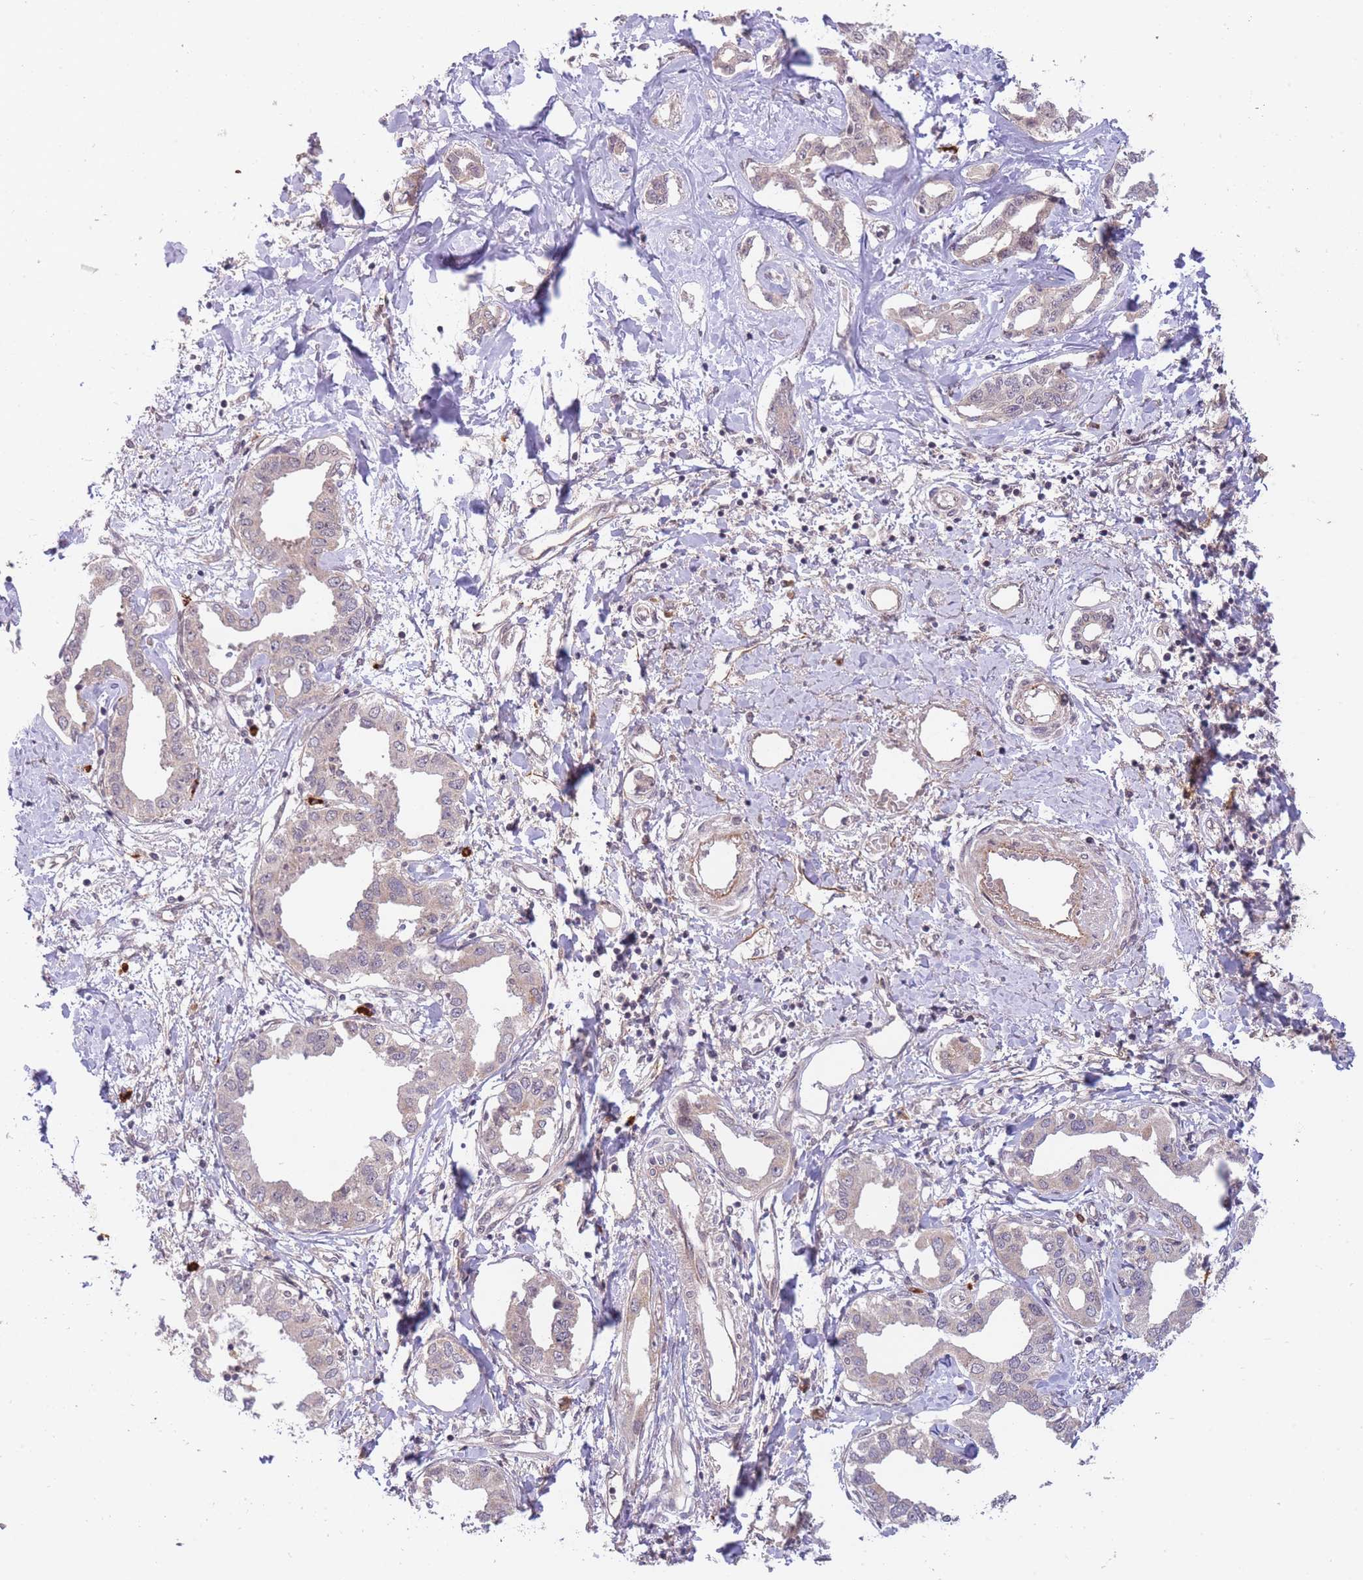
{"staining": {"intensity": "weak", "quantity": "<25%", "location": "cytoplasmic/membranous"}, "tissue": "liver cancer", "cell_type": "Tumor cells", "image_type": "cancer", "snomed": [{"axis": "morphology", "description": "Cholangiocarcinoma"}, {"axis": "topography", "description": "Liver"}], "caption": "Immunohistochemistry histopathology image of neoplastic tissue: cholangiocarcinoma (liver) stained with DAB (3,3'-diaminobenzidine) shows no significant protein positivity in tumor cells.", "gene": "SMC6", "patient": {"sex": "male", "age": 59}}